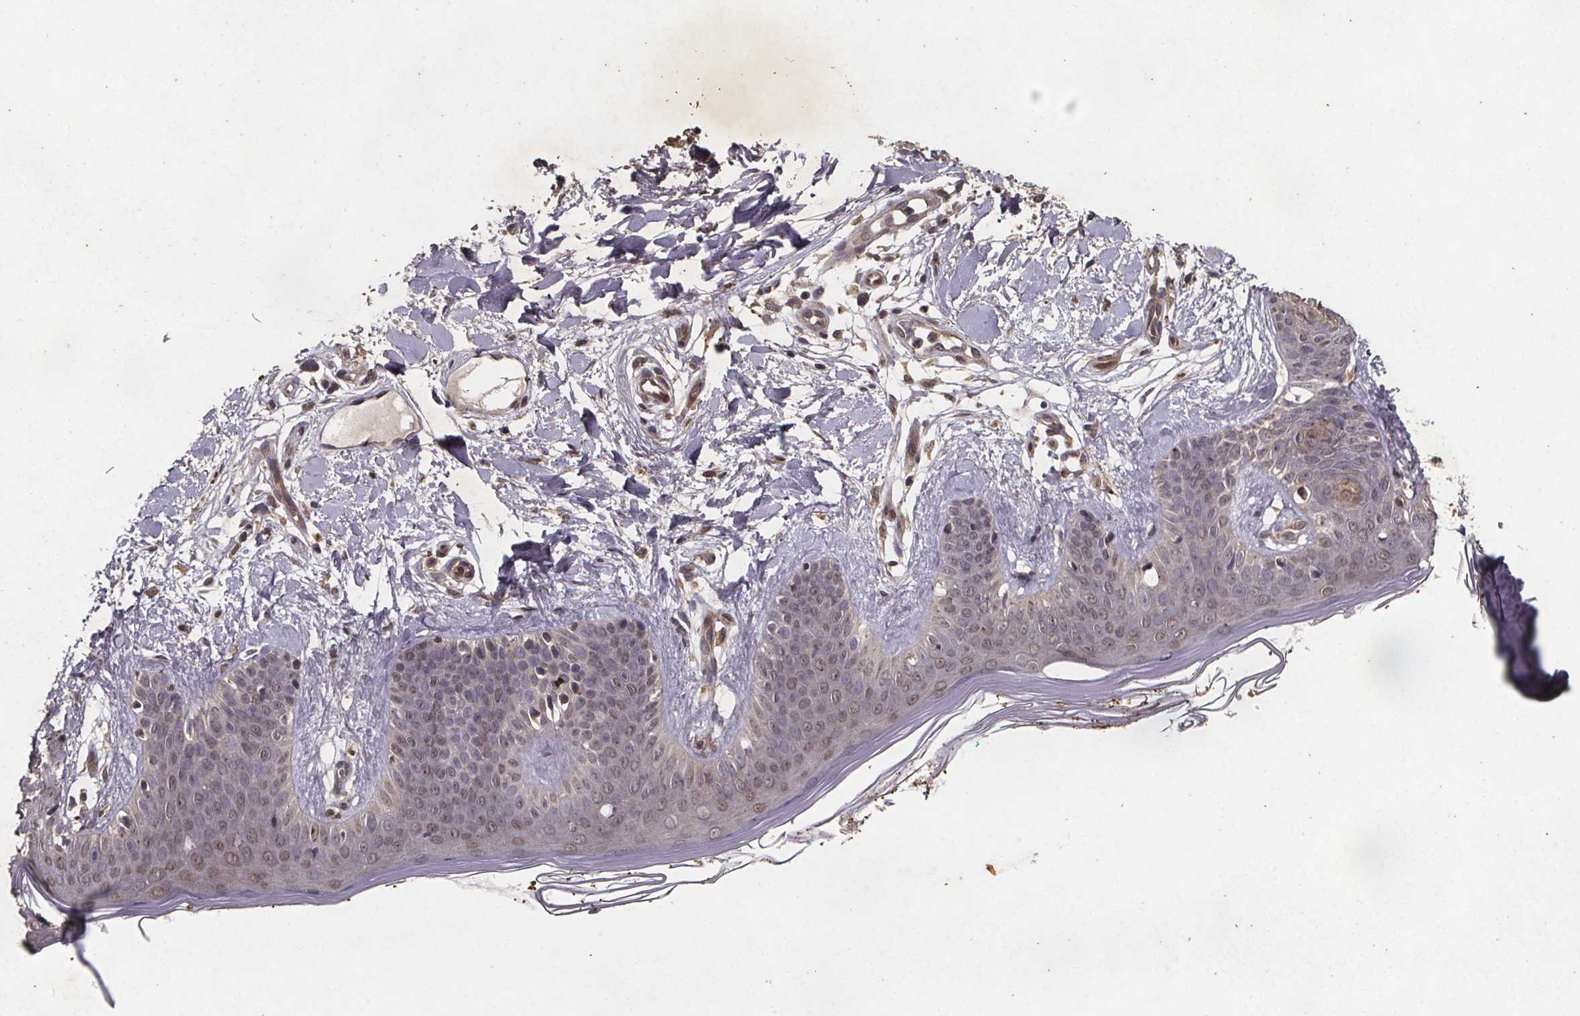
{"staining": {"intensity": "weak", "quantity": "<25%", "location": "cytoplasmic/membranous"}, "tissue": "skin", "cell_type": "Fibroblasts", "image_type": "normal", "snomed": [{"axis": "morphology", "description": "Normal tissue, NOS"}, {"axis": "topography", "description": "Skin"}], "caption": "The immunohistochemistry (IHC) photomicrograph has no significant expression in fibroblasts of skin.", "gene": "PIERCE2", "patient": {"sex": "female", "age": 34}}